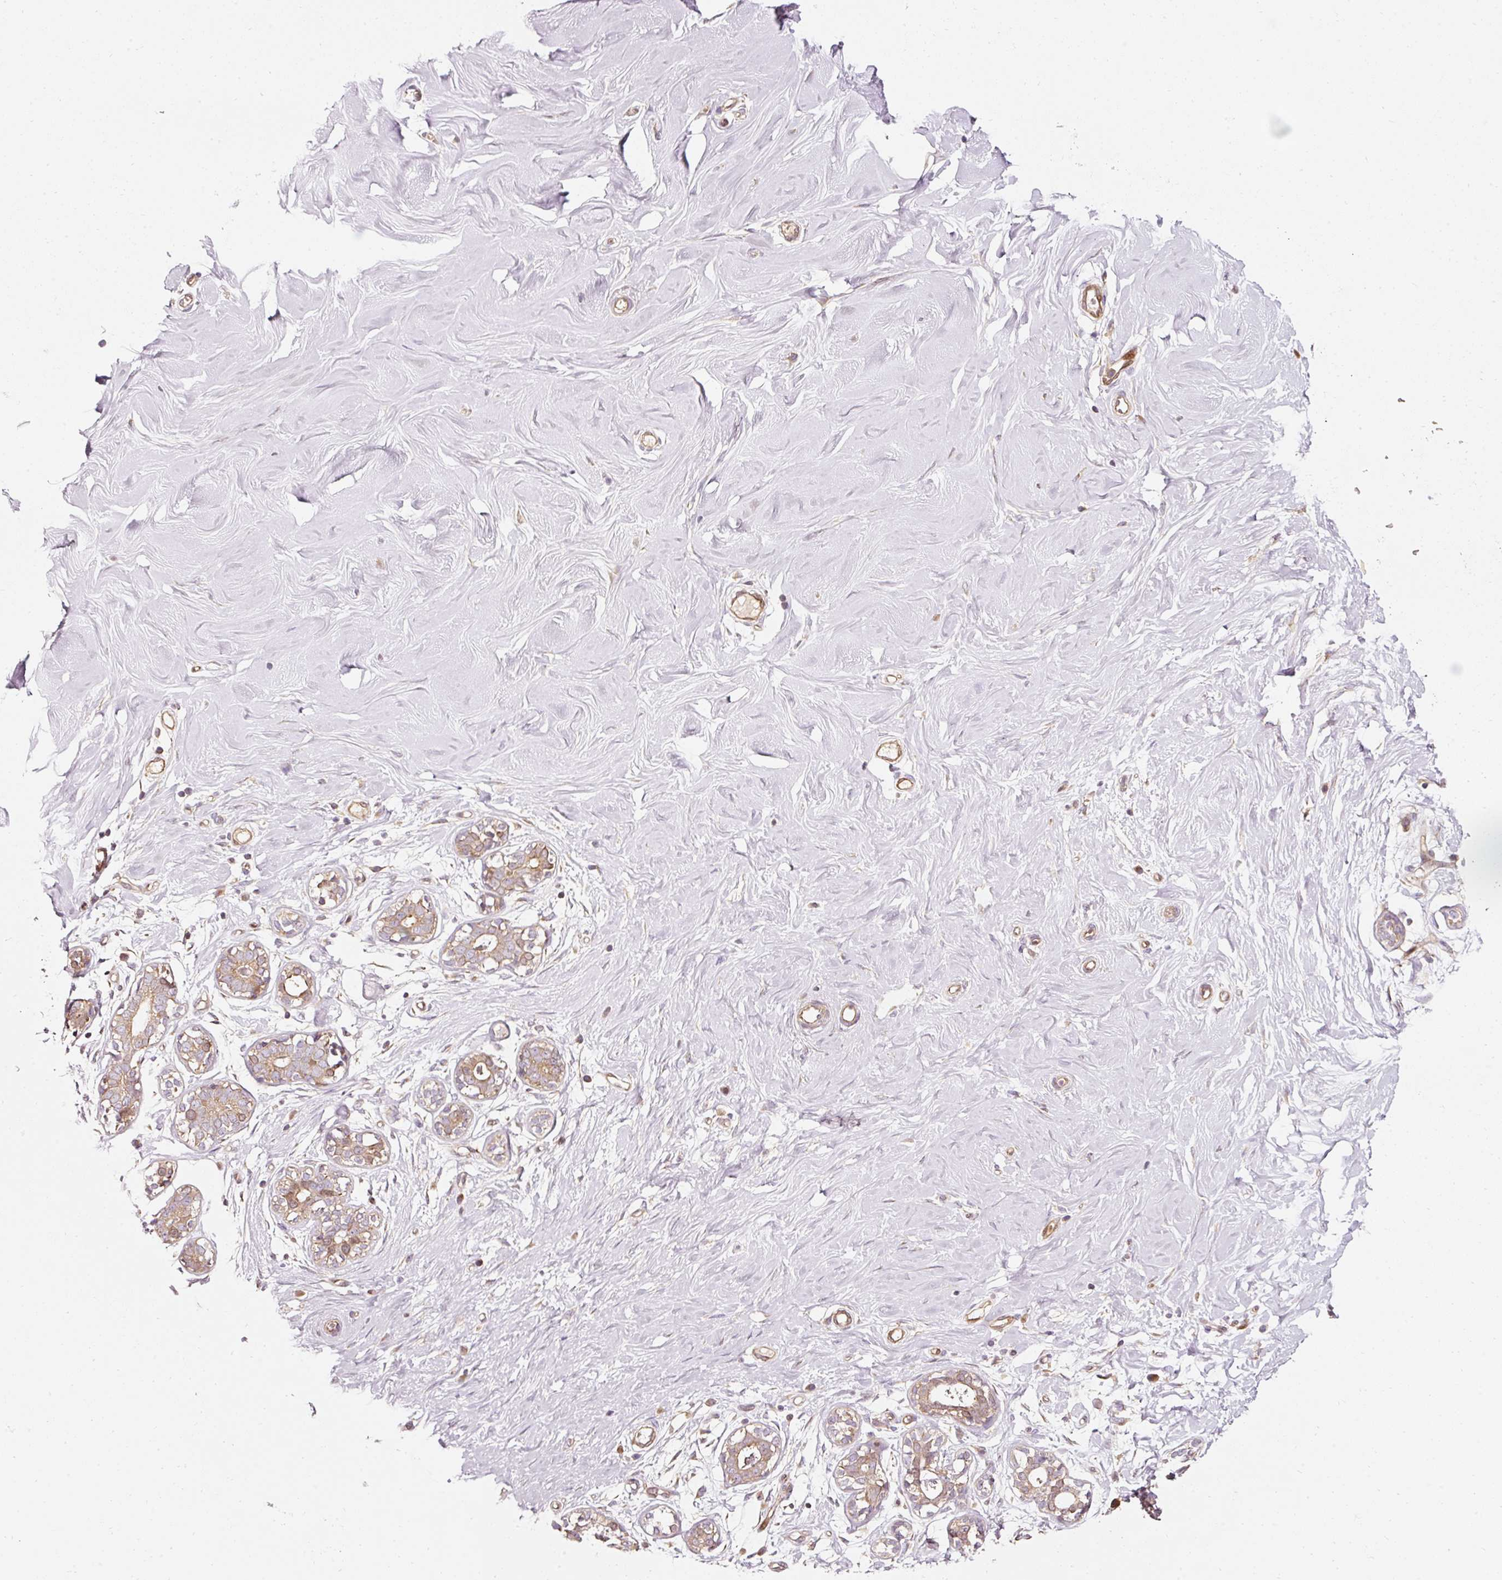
{"staining": {"intensity": "negative", "quantity": "none", "location": "none"}, "tissue": "breast", "cell_type": "Adipocytes", "image_type": "normal", "snomed": [{"axis": "morphology", "description": "Normal tissue, NOS"}, {"axis": "topography", "description": "Breast"}], "caption": "Immunohistochemistry (IHC) of normal human breast displays no positivity in adipocytes. (Brightfield microscopy of DAB IHC at high magnification).", "gene": "NAPA", "patient": {"sex": "female", "age": 27}}